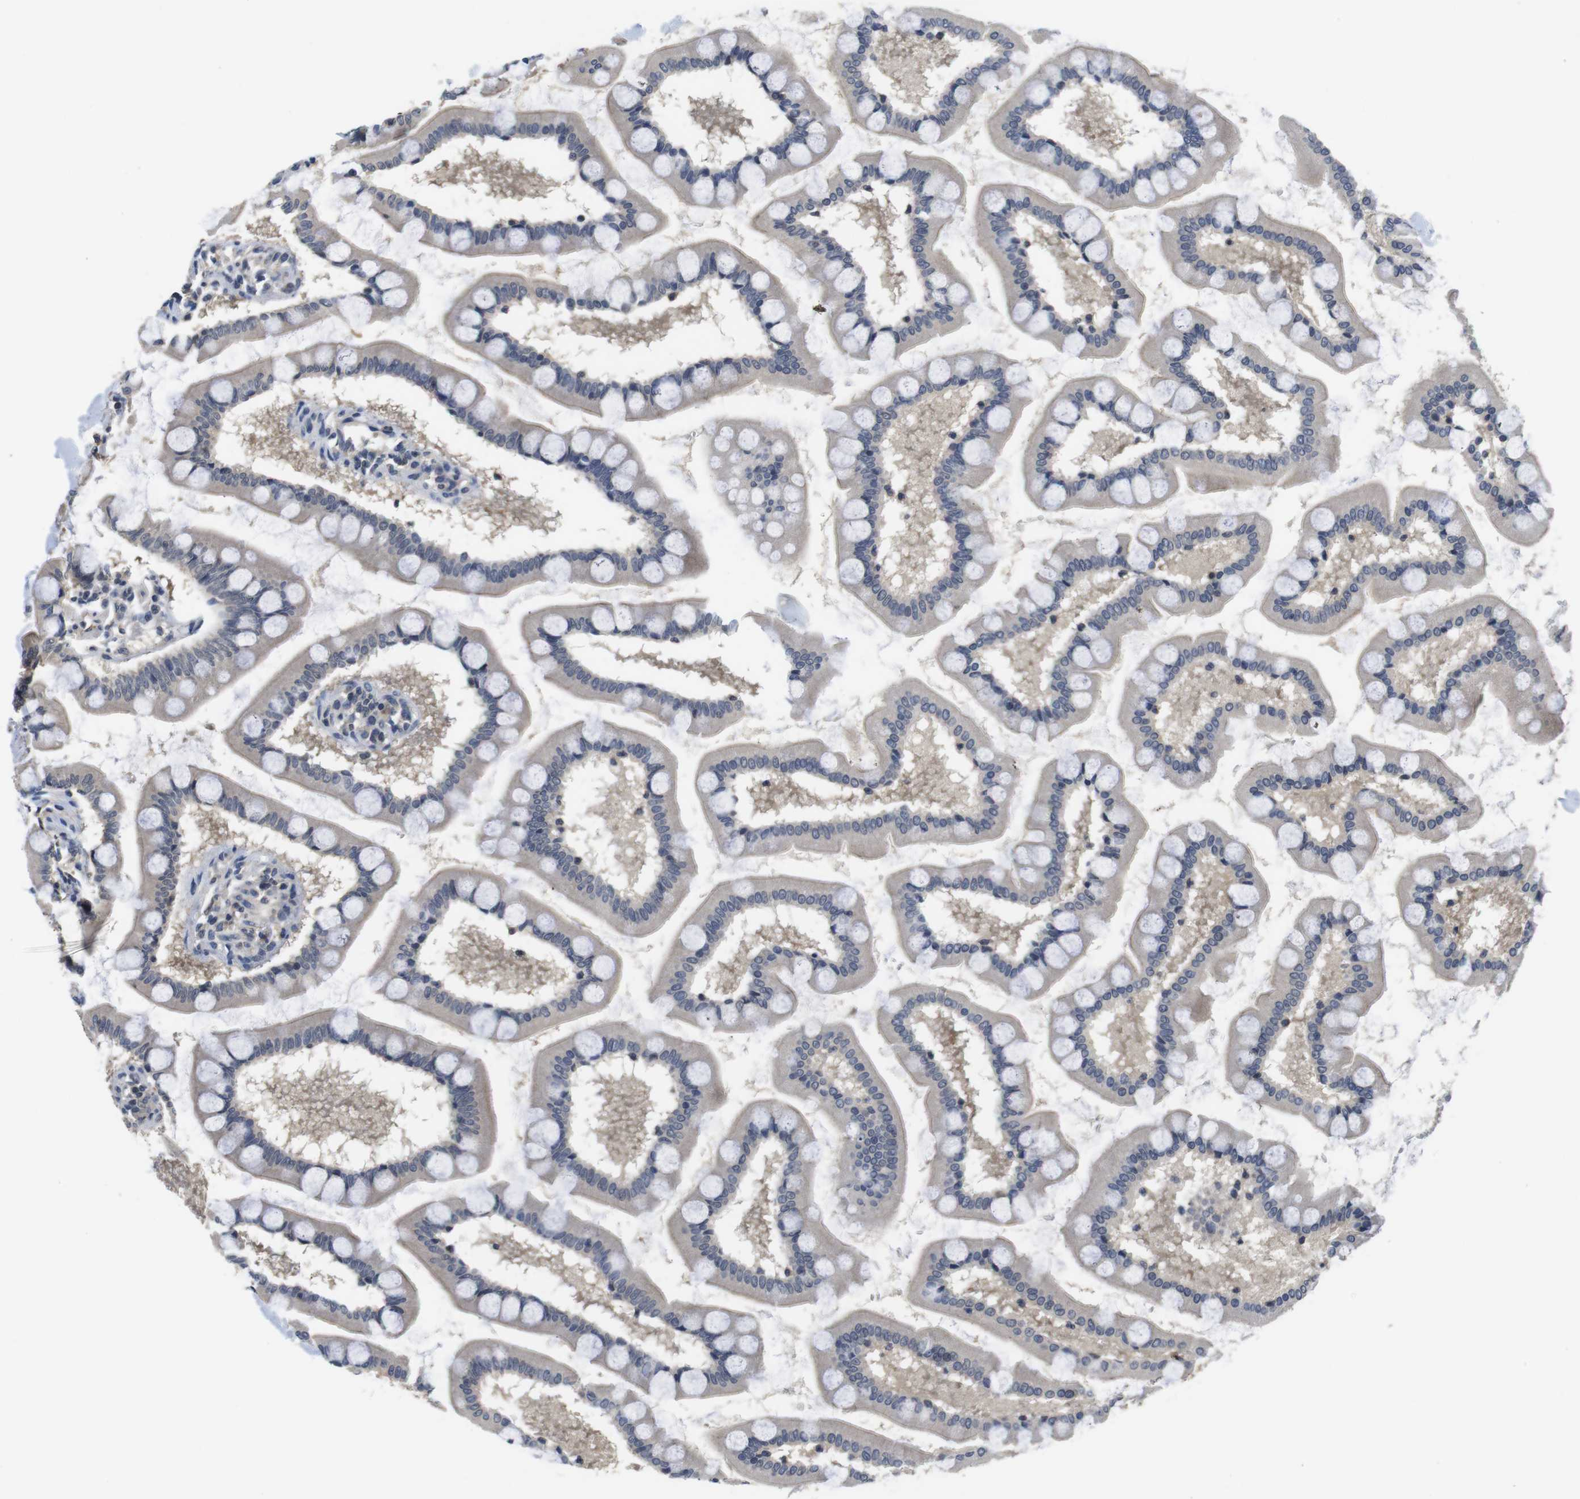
{"staining": {"intensity": "weak", "quantity": "25%-75%", "location": "cytoplasmic/membranous"}, "tissue": "small intestine", "cell_type": "Glandular cells", "image_type": "normal", "snomed": [{"axis": "morphology", "description": "Normal tissue, NOS"}, {"axis": "topography", "description": "Small intestine"}], "caption": "High-magnification brightfield microscopy of unremarkable small intestine stained with DAB (brown) and counterstained with hematoxylin (blue). glandular cells exhibit weak cytoplasmic/membranous expression is seen in approximately25%-75% of cells. (IHC, brightfield microscopy, high magnification).", "gene": "FADD", "patient": {"sex": "male", "age": 41}}